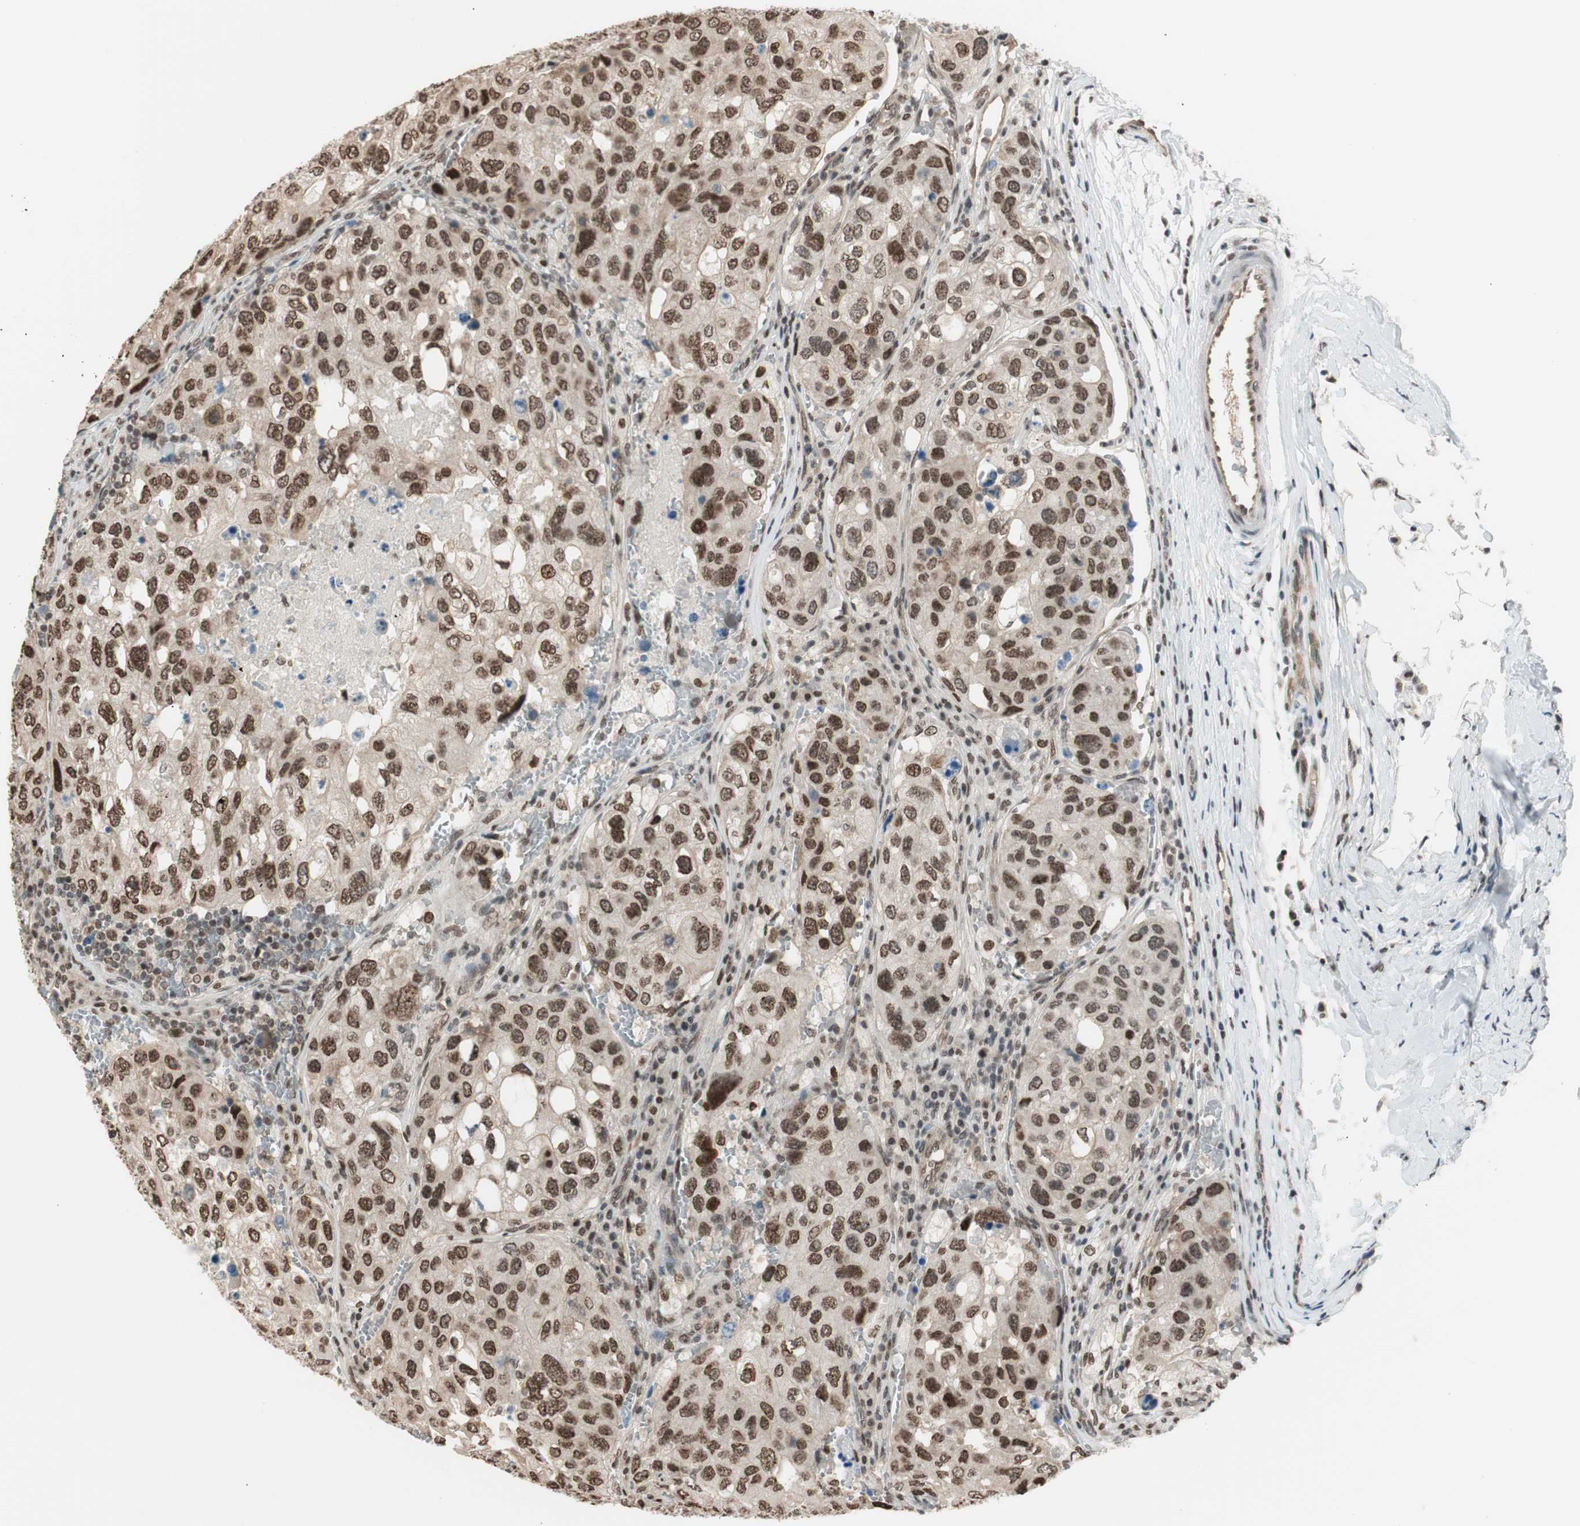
{"staining": {"intensity": "moderate", "quantity": ">75%", "location": "nuclear"}, "tissue": "urothelial cancer", "cell_type": "Tumor cells", "image_type": "cancer", "snomed": [{"axis": "morphology", "description": "Urothelial carcinoma, High grade"}, {"axis": "topography", "description": "Lymph node"}, {"axis": "topography", "description": "Urinary bladder"}], "caption": "Immunohistochemistry micrograph of urothelial cancer stained for a protein (brown), which shows medium levels of moderate nuclear expression in about >75% of tumor cells.", "gene": "SUFU", "patient": {"sex": "male", "age": 51}}